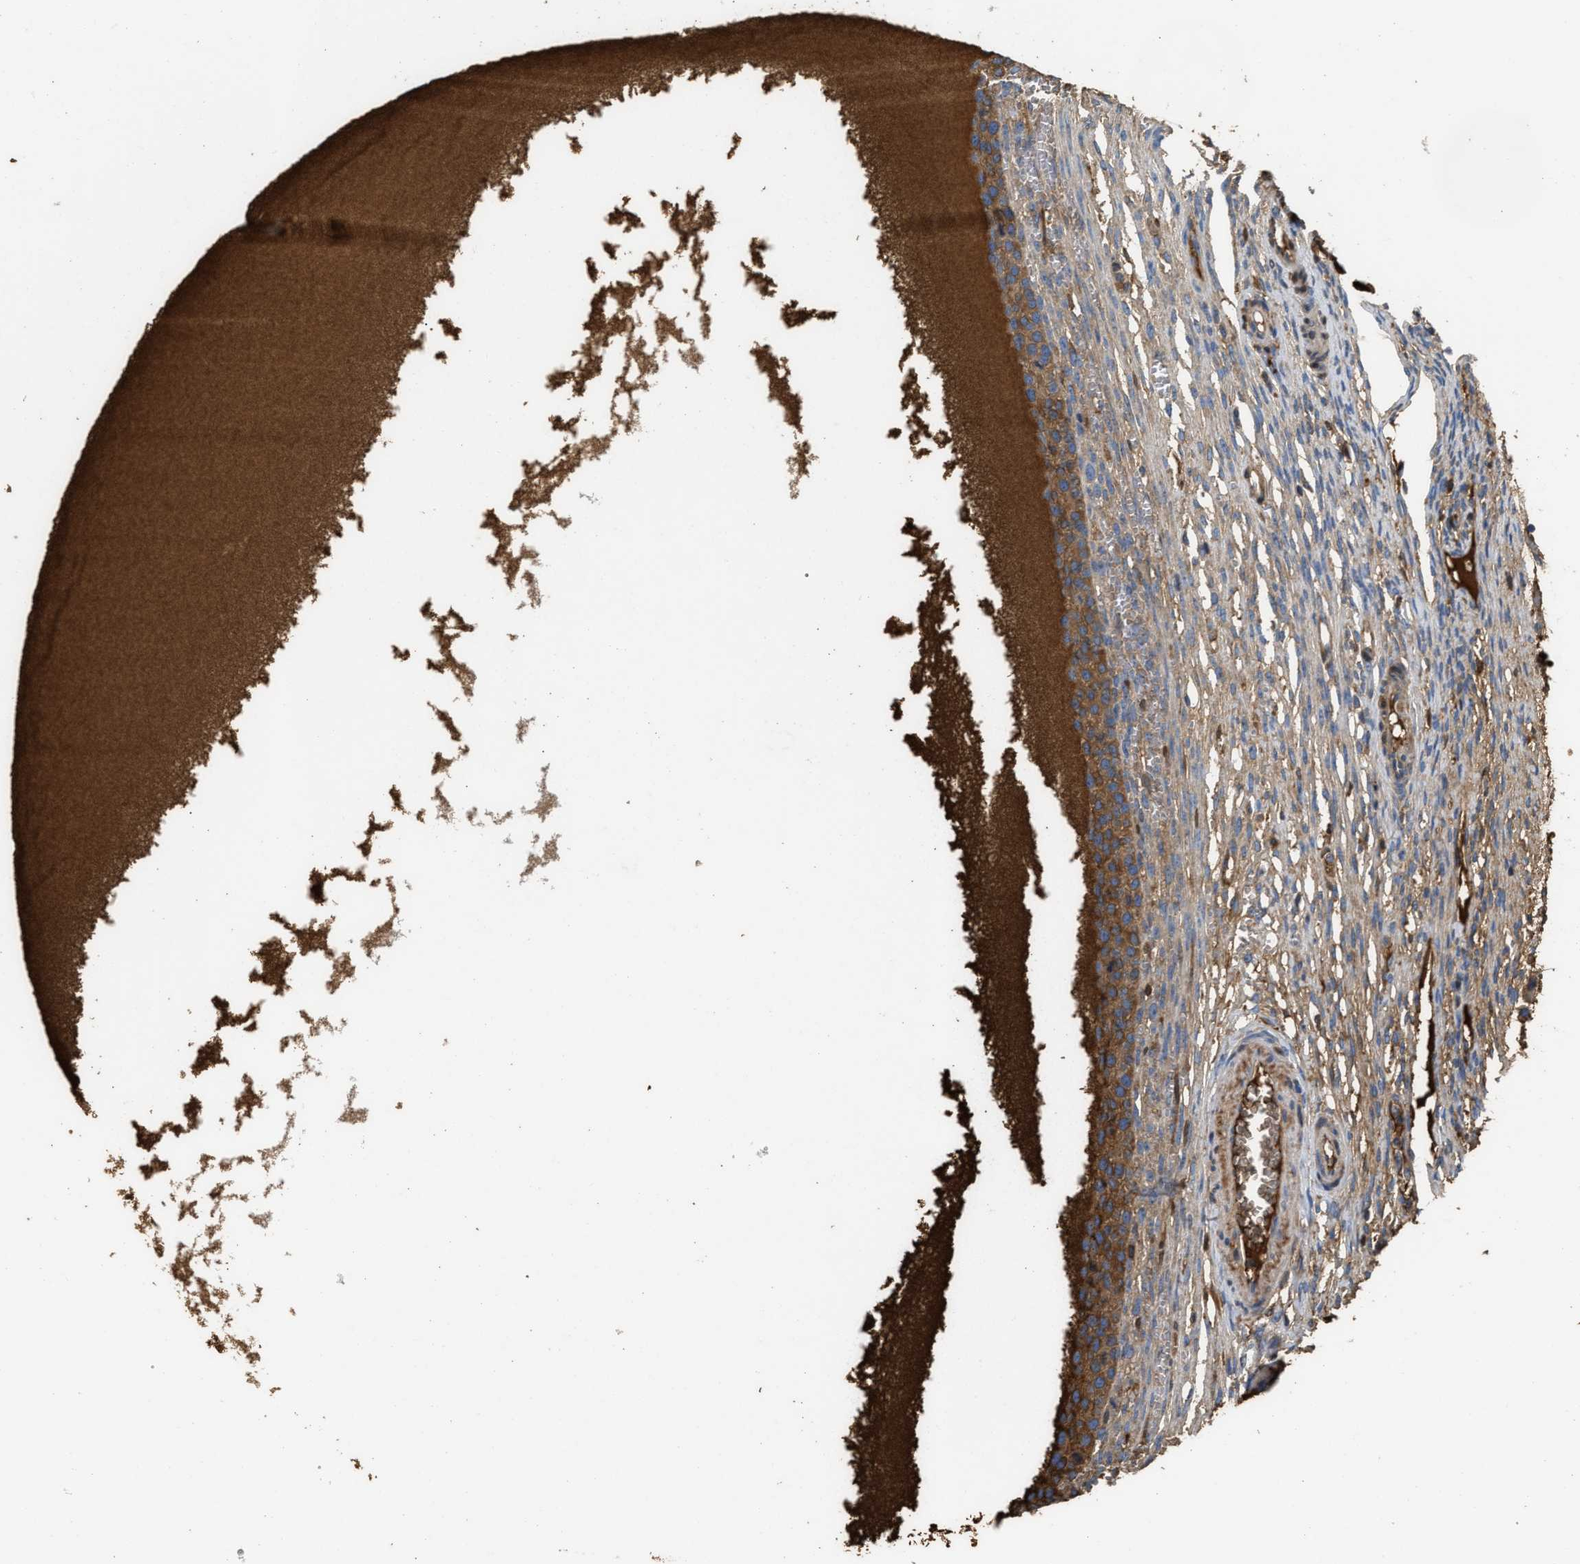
{"staining": {"intensity": "moderate", "quantity": "<25%", "location": "cytoplasmic/membranous"}, "tissue": "ovary", "cell_type": "Ovarian stroma cells", "image_type": "normal", "snomed": [{"axis": "morphology", "description": "Normal tissue, NOS"}, {"axis": "topography", "description": "Ovary"}], "caption": "Human ovary stained for a protein (brown) reveals moderate cytoplasmic/membranous positive staining in approximately <25% of ovarian stroma cells.", "gene": "C3", "patient": {"sex": "female", "age": 33}}